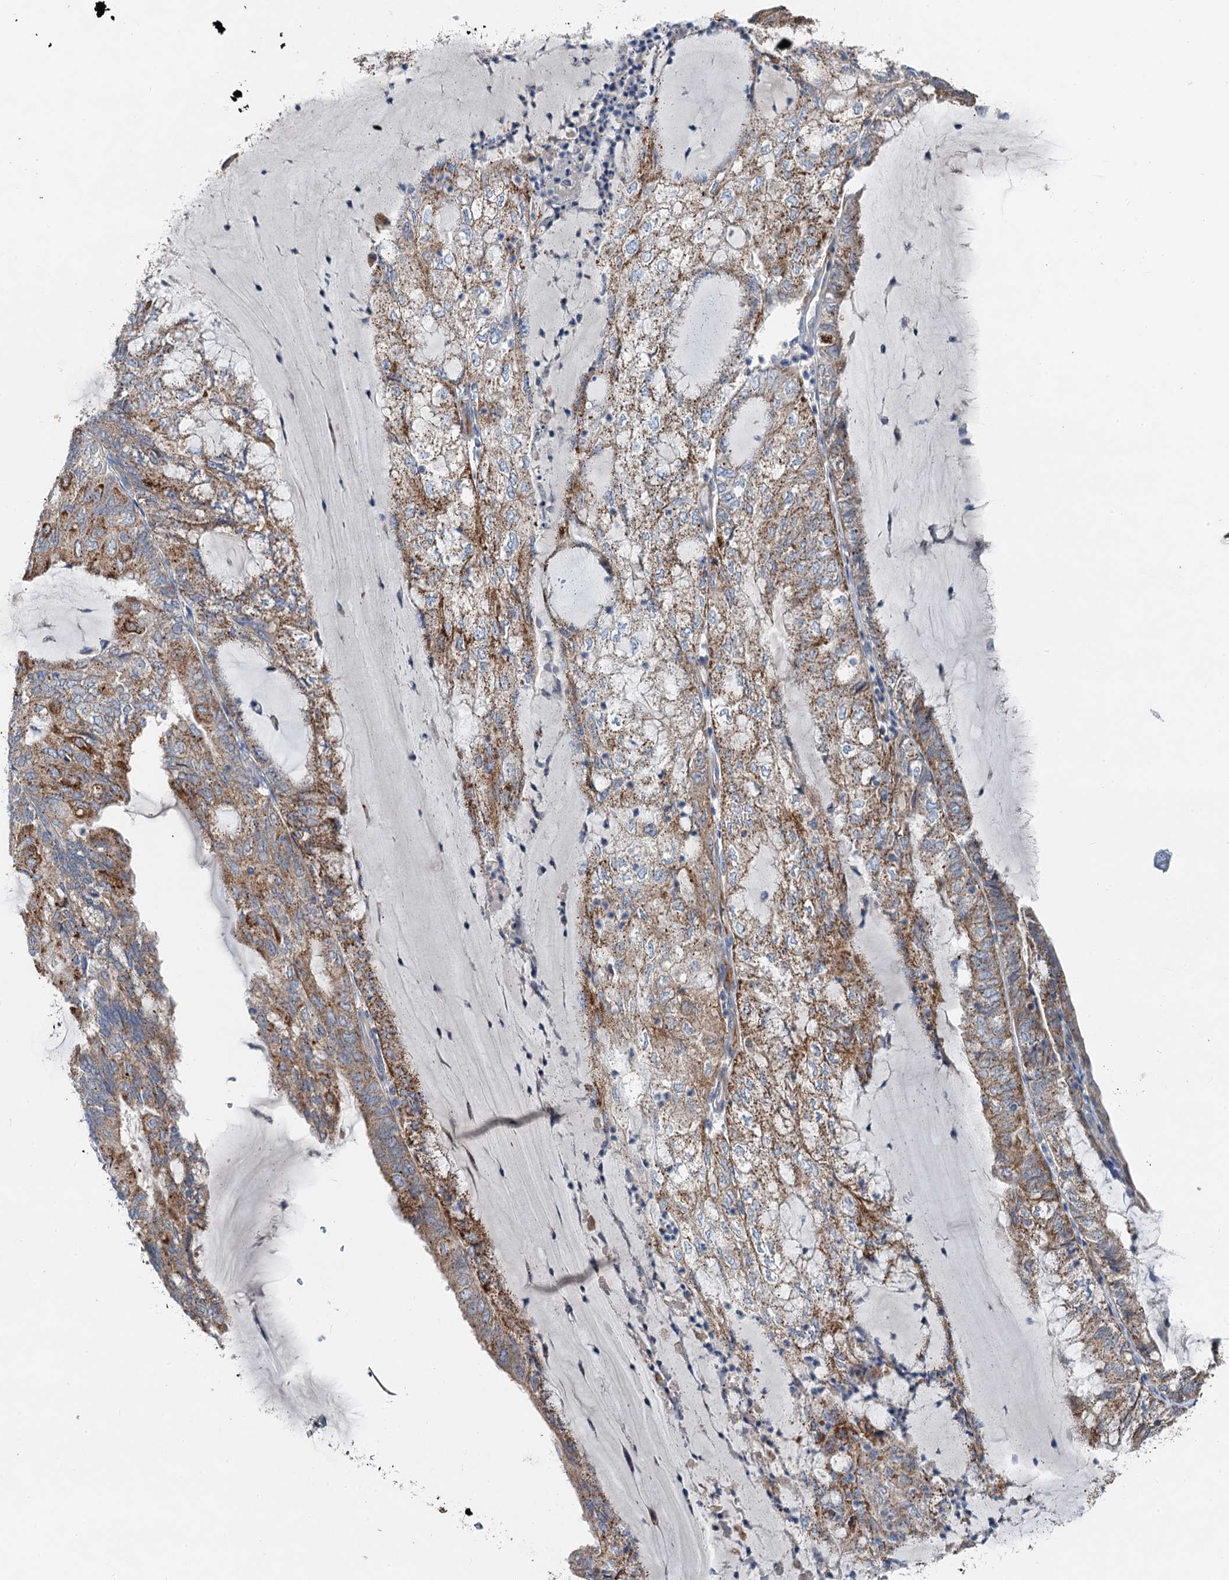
{"staining": {"intensity": "moderate", "quantity": ">75%", "location": "cytoplasmic/membranous"}, "tissue": "endometrial cancer", "cell_type": "Tumor cells", "image_type": "cancer", "snomed": [{"axis": "morphology", "description": "Adenocarcinoma, NOS"}, {"axis": "topography", "description": "Endometrium"}], "caption": "Adenocarcinoma (endometrial) stained for a protein (brown) displays moderate cytoplasmic/membranous positive staining in approximately >75% of tumor cells.", "gene": "ANKRD26", "patient": {"sex": "female", "age": 81}}